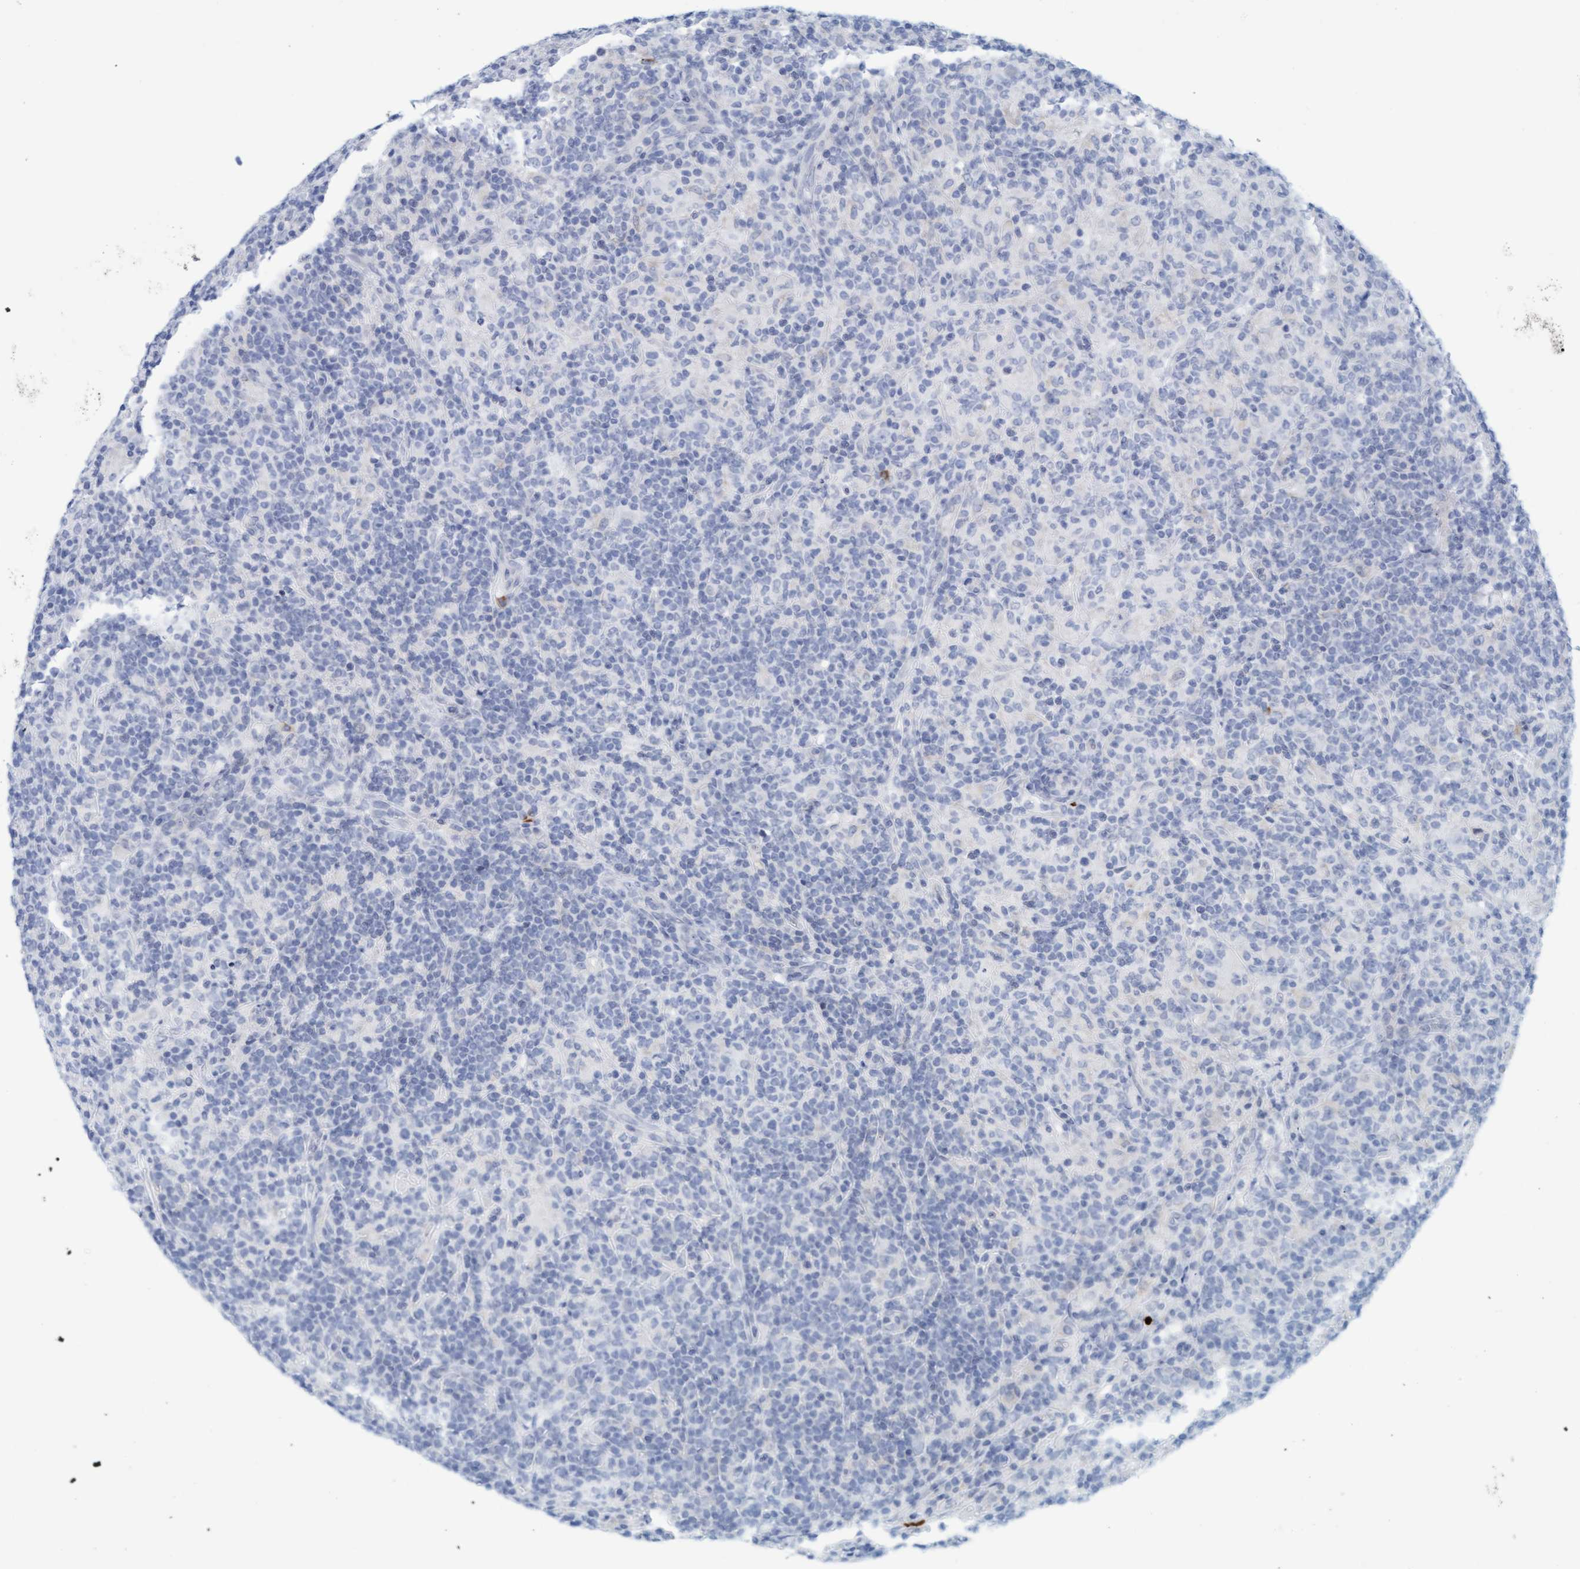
{"staining": {"intensity": "negative", "quantity": "none", "location": "none"}, "tissue": "lymphoma", "cell_type": "Tumor cells", "image_type": "cancer", "snomed": [{"axis": "morphology", "description": "Hodgkin's disease, NOS"}, {"axis": "topography", "description": "Lymph node"}], "caption": "An immunohistochemistry (IHC) image of lymphoma is shown. There is no staining in tumor cells of lymphoma. (DAB IHC with hematoxylin counter stain).", "gene": "CPA3", "patient": {"sex": "male", "age": 70}}